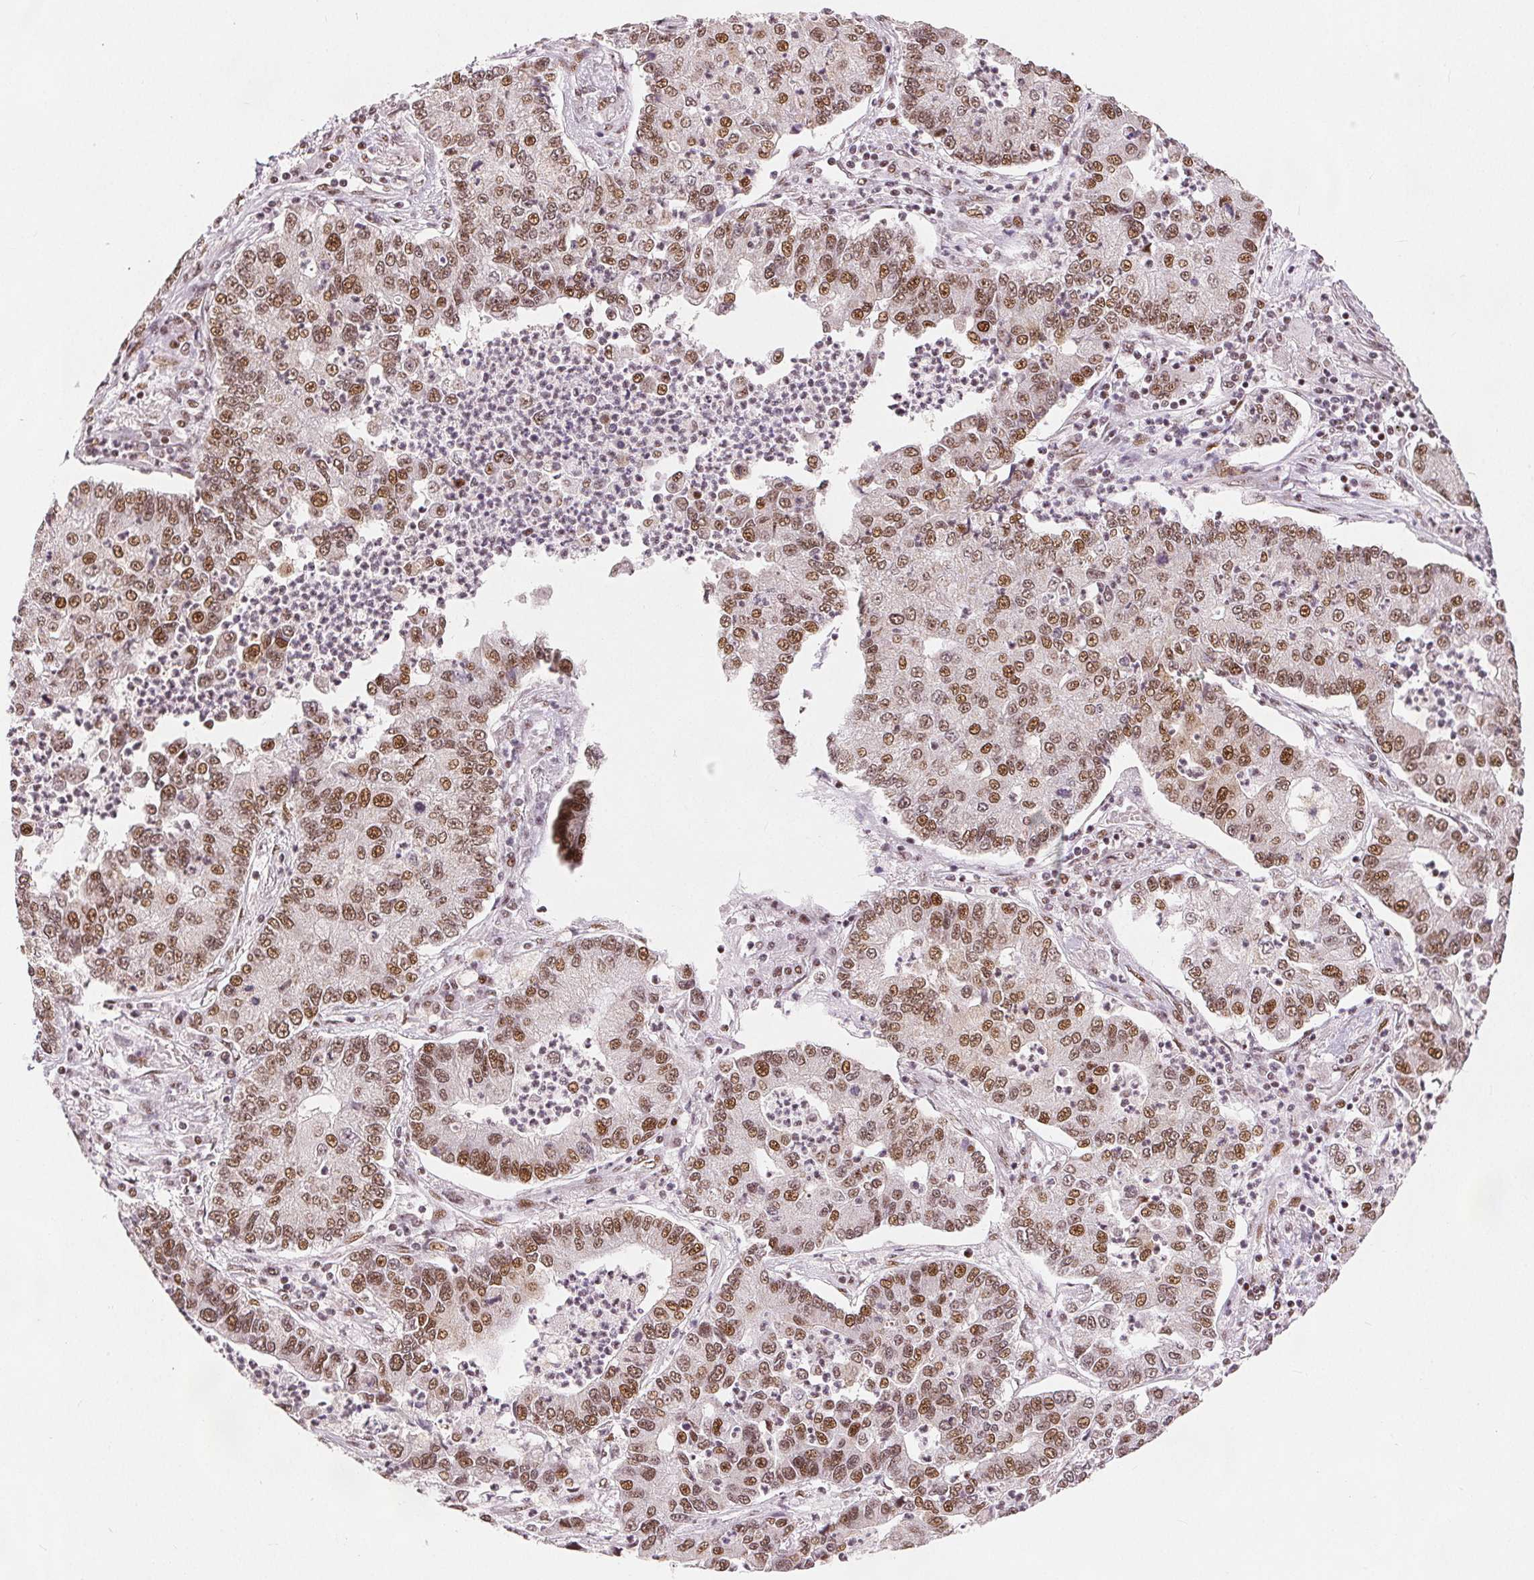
{"staining": {"intensity": "moderate", "quantity": ">75%", "location": "nuclear"}, "tissue": "lung cancer", "cell_type": "Tumor cells", "image_type": "cancer", "snomed": [{"axis": "morphology", "description": "Adenocarcinoma, NOS"}, {"axis": "topography", "description": "Lung"}], "caption": "Lung cancer (adenocarcinoma) stained with a brown dye demonstrates moderate nuclear positive positivity in about >75% of tumor cells.", "gene": "ZNF703", "patient": {"sex": "female", "age": 57}}